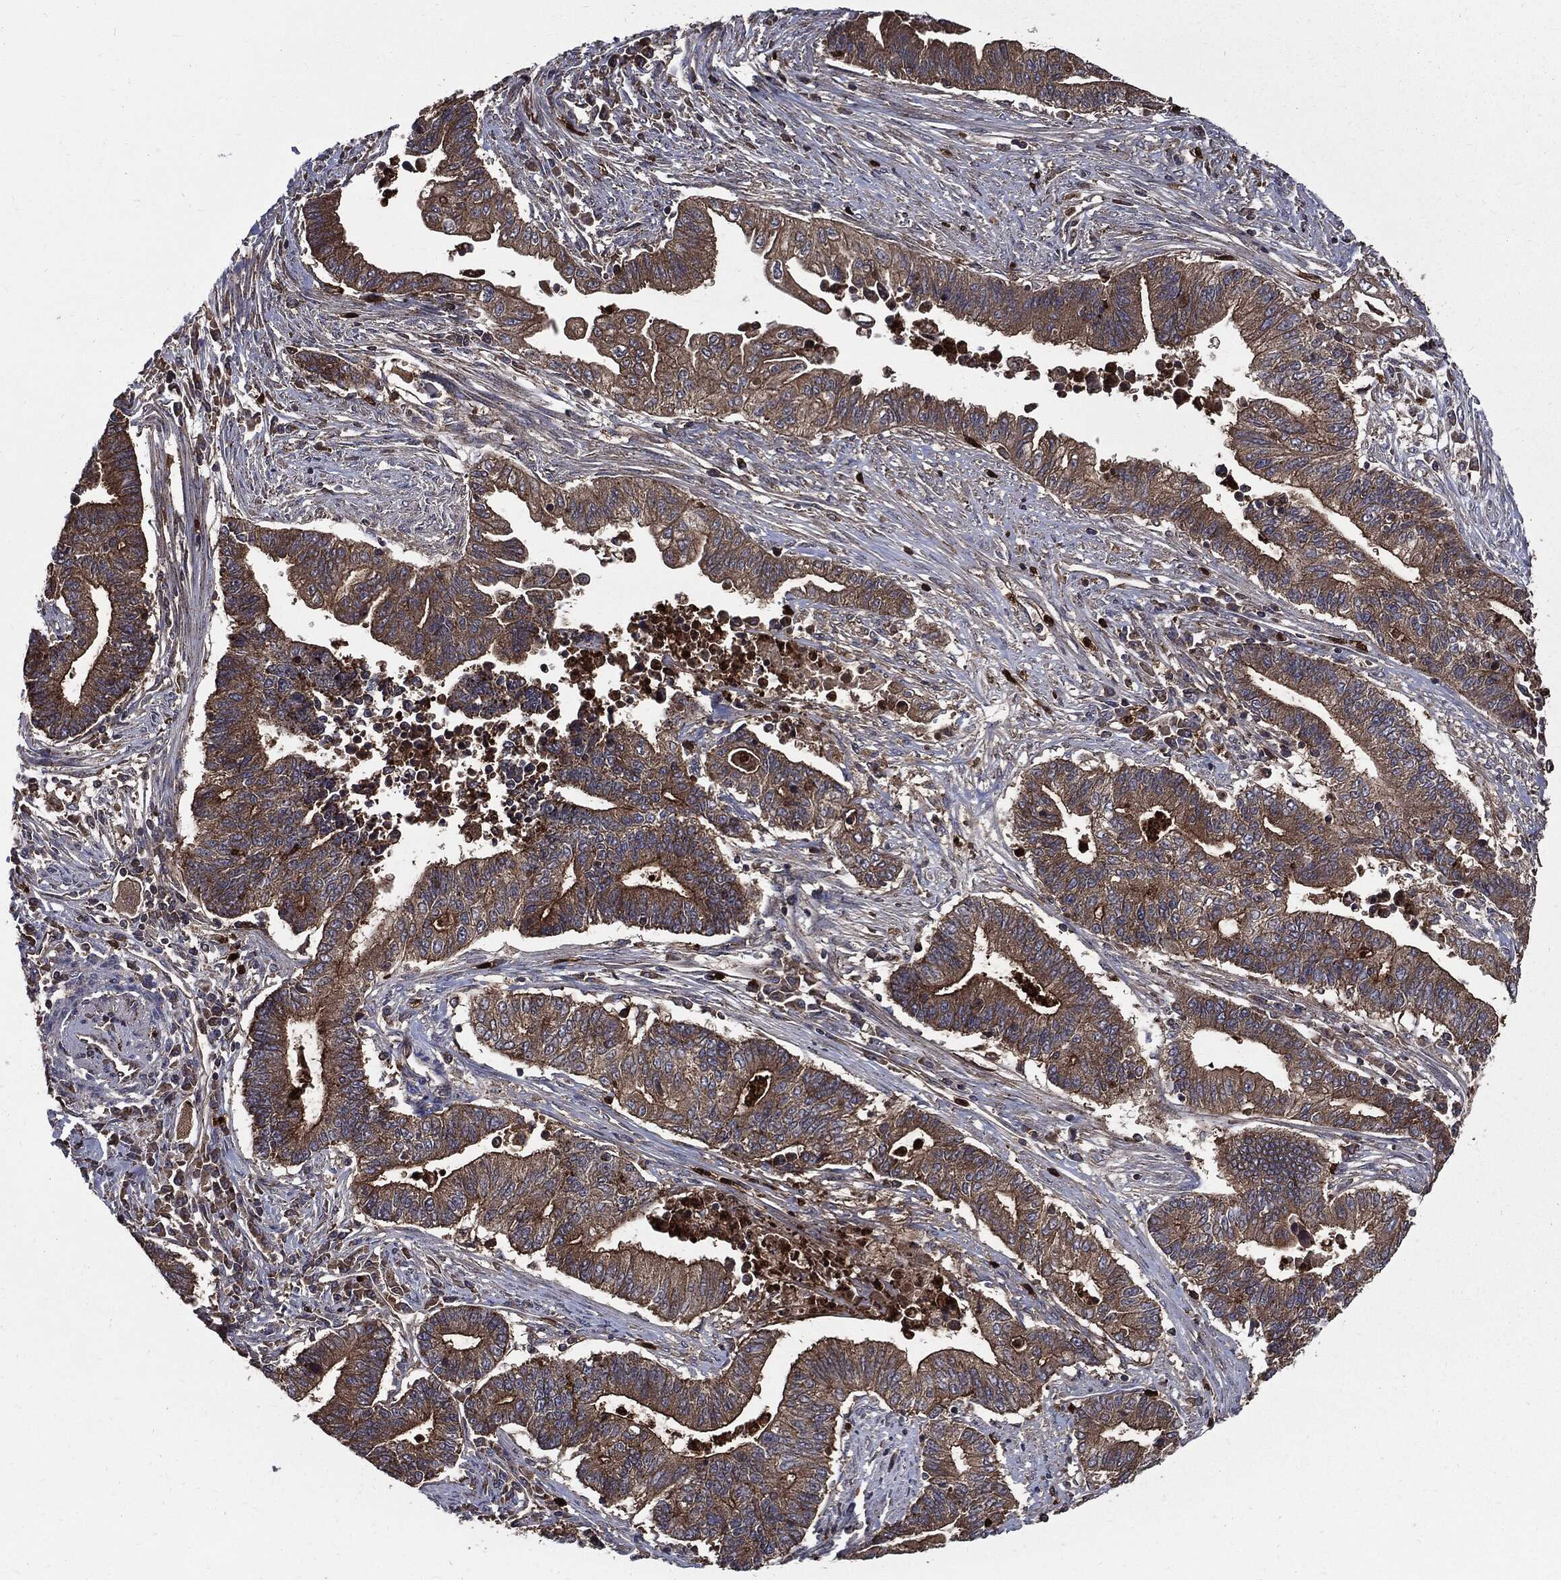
{"staining": {"intensity": "strong", "quantity": "25%-75%", "location": "cytoplasmic/membranous"}, "tissue": "endometrial cancer", "cell_type": "Tumor cells", "image_type": "cancer", "snomed": [{"axis": "morphology", "description": "Adenocarcinoma, NOS"}, {"axis": "topography", "description": "Uterus"}, {"axis": "topography", "description": "Endometrium"}], "caption": "Immunohistochemical staining of human endometrial cancer demonstrates strong cytoplasmic/membranous protein staining in about 25%-75% of tumor cells.", "gene": "PDCD6IP", "patient": {"sex": "female", "age": 54}}